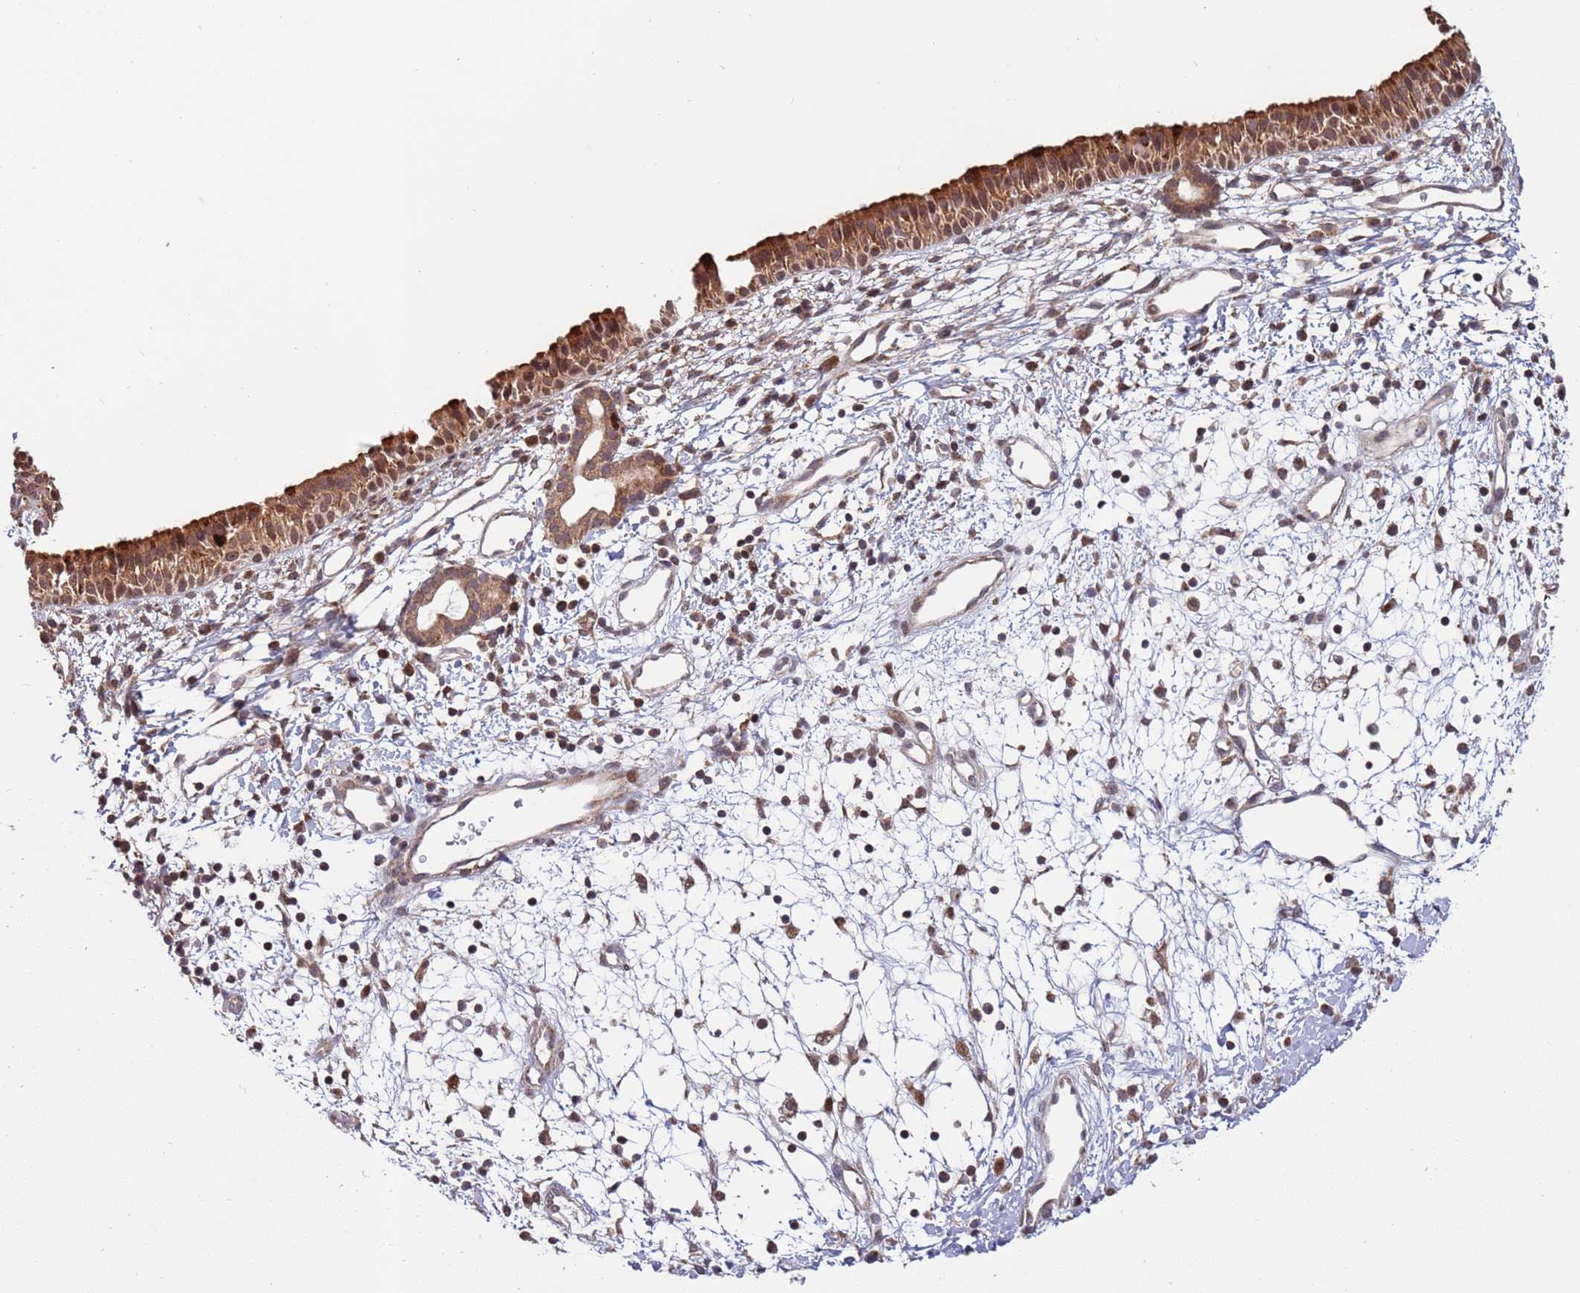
{"staining": {"intensity": "moderate", "quantity": ">75%", "location": "cytoplasmic/membranous,nuclear"}, "tissue": "nasopharynx", "cell_type": "Respiratory epithelial cells", "image_type": "normal", "snomed": [{"axis": "morphology", "description": "Normal tissue, NOS"}, {"axis": "topography", "description": "Nasopharynx"}], "caption": "The immunohistochemical stain shows moderate cytoplasmic/membranous,nuclear staining in respiratory epithelial cells of benign nasopharynx. The staining is performed using DAB brown chromogen to label protein expression. The nuclei are counter-stained blue using hematoxylin.", "gene": "RCOR2", "patient": {"sex": "male", "age": 22}}